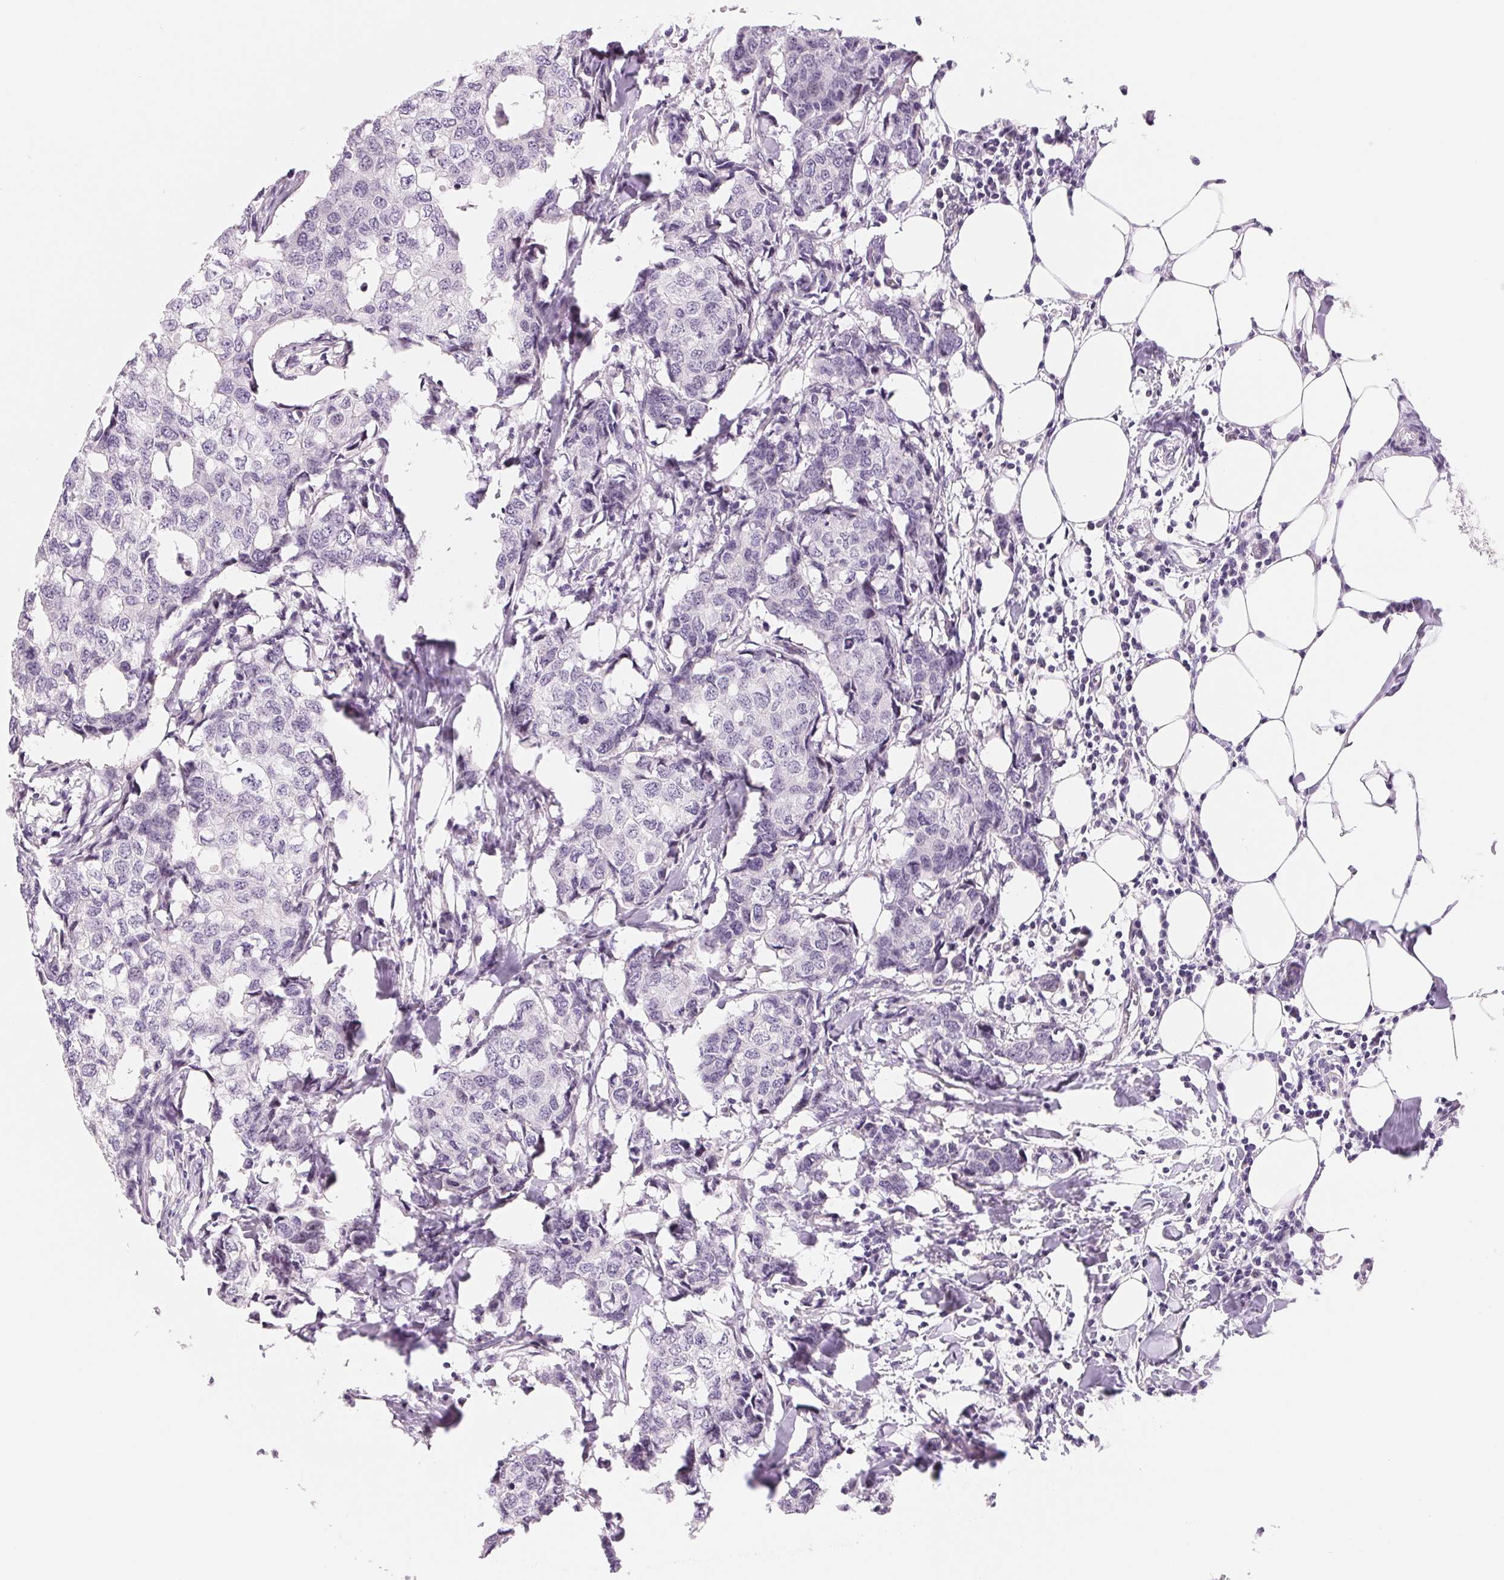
{"staining": {"intensity": "negative", "quantity": "none", "location": "none"}, "tissue": "breast cancer", "cell_type": "Tumor cells", "image_type": "cancer", "snomed": [{"axis": "morphology", "description": "Duct carcinoma"}, {"axis": "topography", "description": "Breast"}], "caption": "Immunohistochemical staining of human intraductal carcinoma (breast) displays no significant staining in tumor cells.", "gene": "CCDC168", "patient": {"sex": "female", "age": 27}}